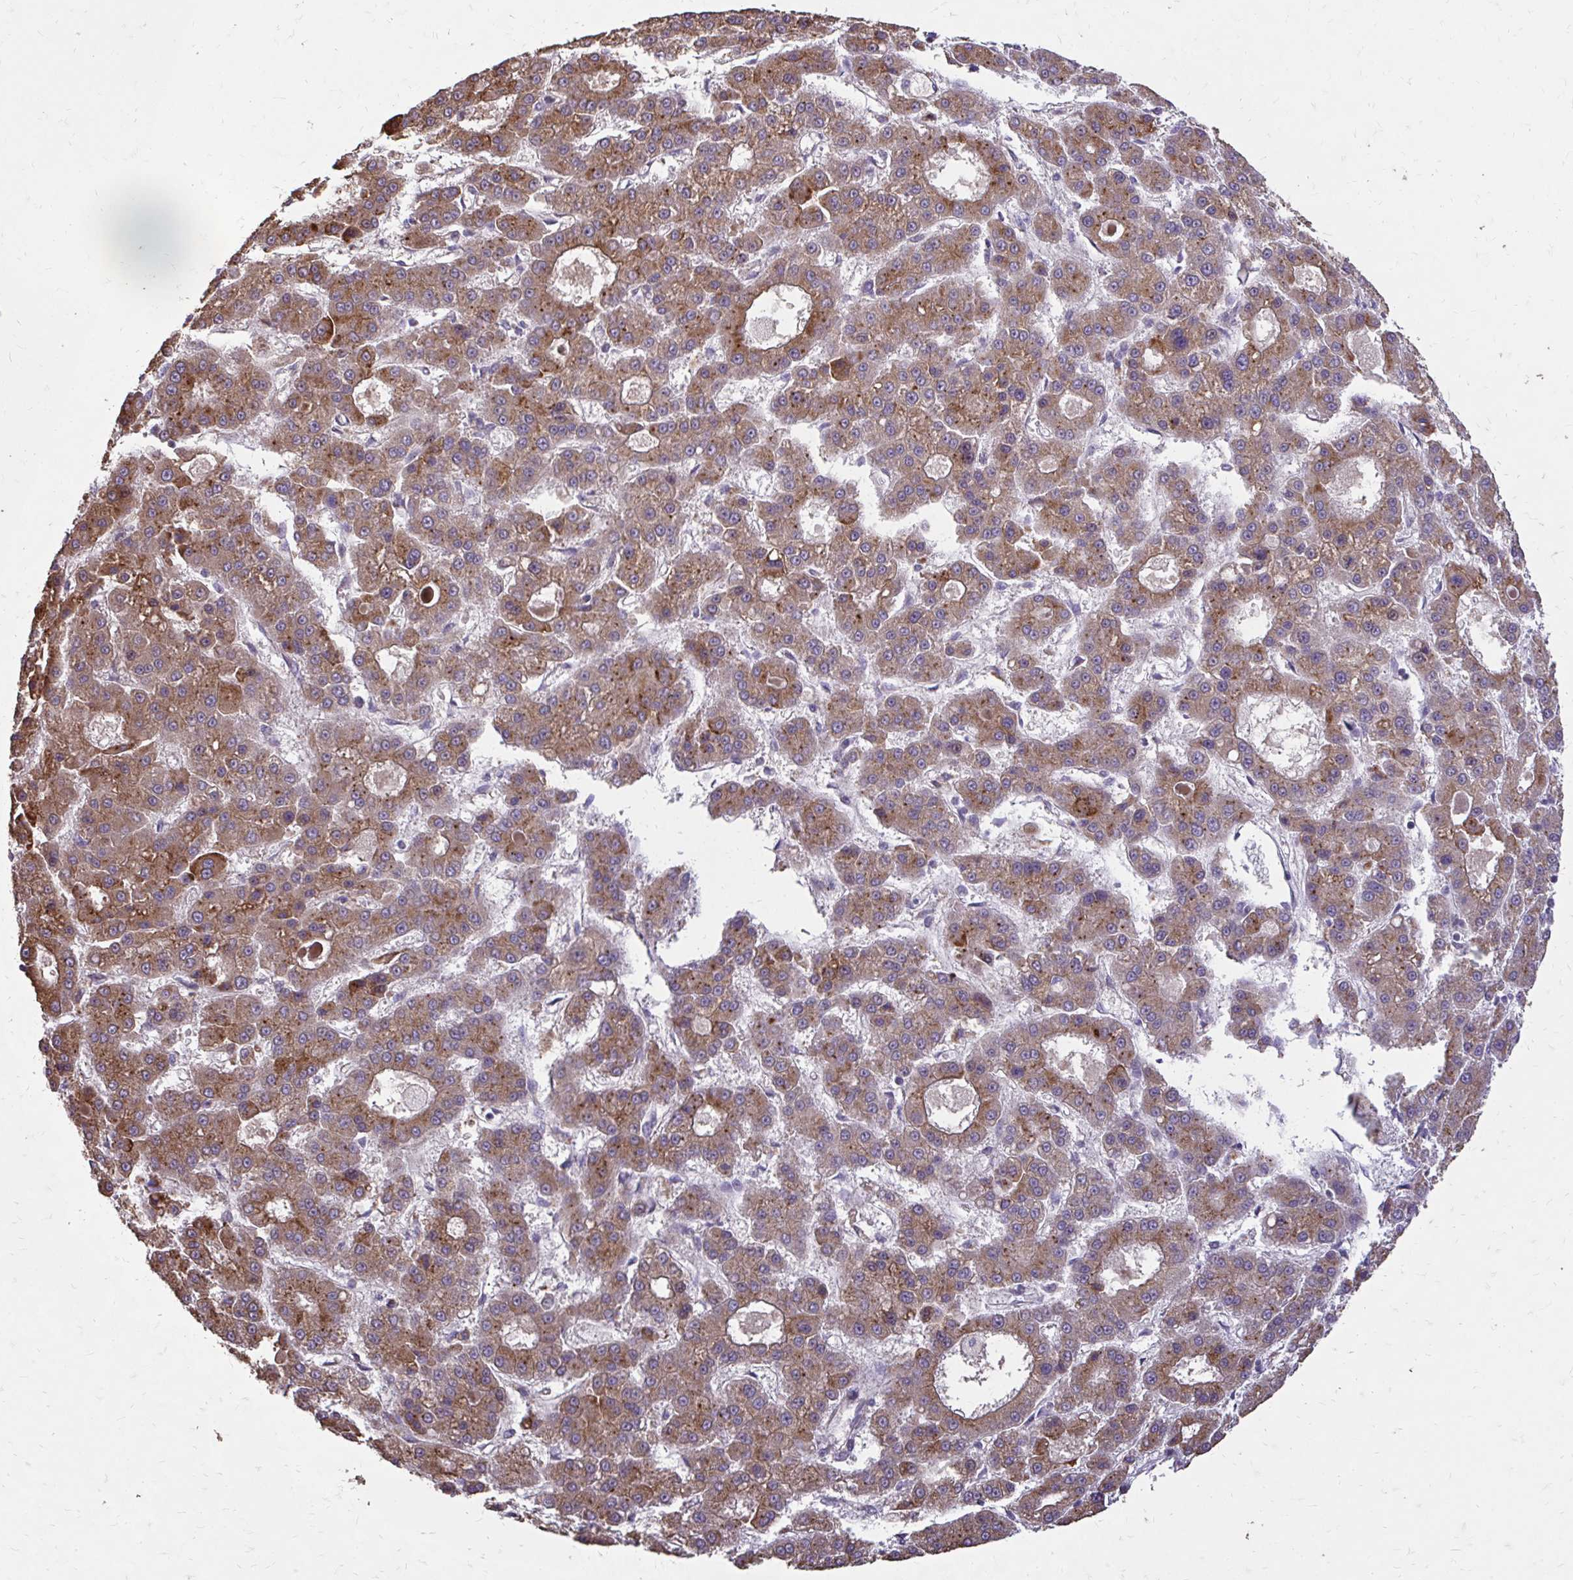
{"staining": {"intensity": "moderate", "quantity": ">75%", "location": "cytoplasmic/membranous"}, "tissue": "liver cancer", "cell_type": "Tumor cells", "image_type": "cancer", "snomed": [{"axis": "morphology", "description": "Carcinoma, Hepatocellular, NOS"}, {"axis": "topography", "description": "Liver"}], "caption": "A high-resolution histopathology image shows immunohistochemistry staining of liver cancer (hepatocellular carcinoma), which demonstrates moderate cytoplasmic/membranous staining in approximately >75% of tumor cells.", "gene": "MYORG", "patient": {"sex": "male", "age": 70}}